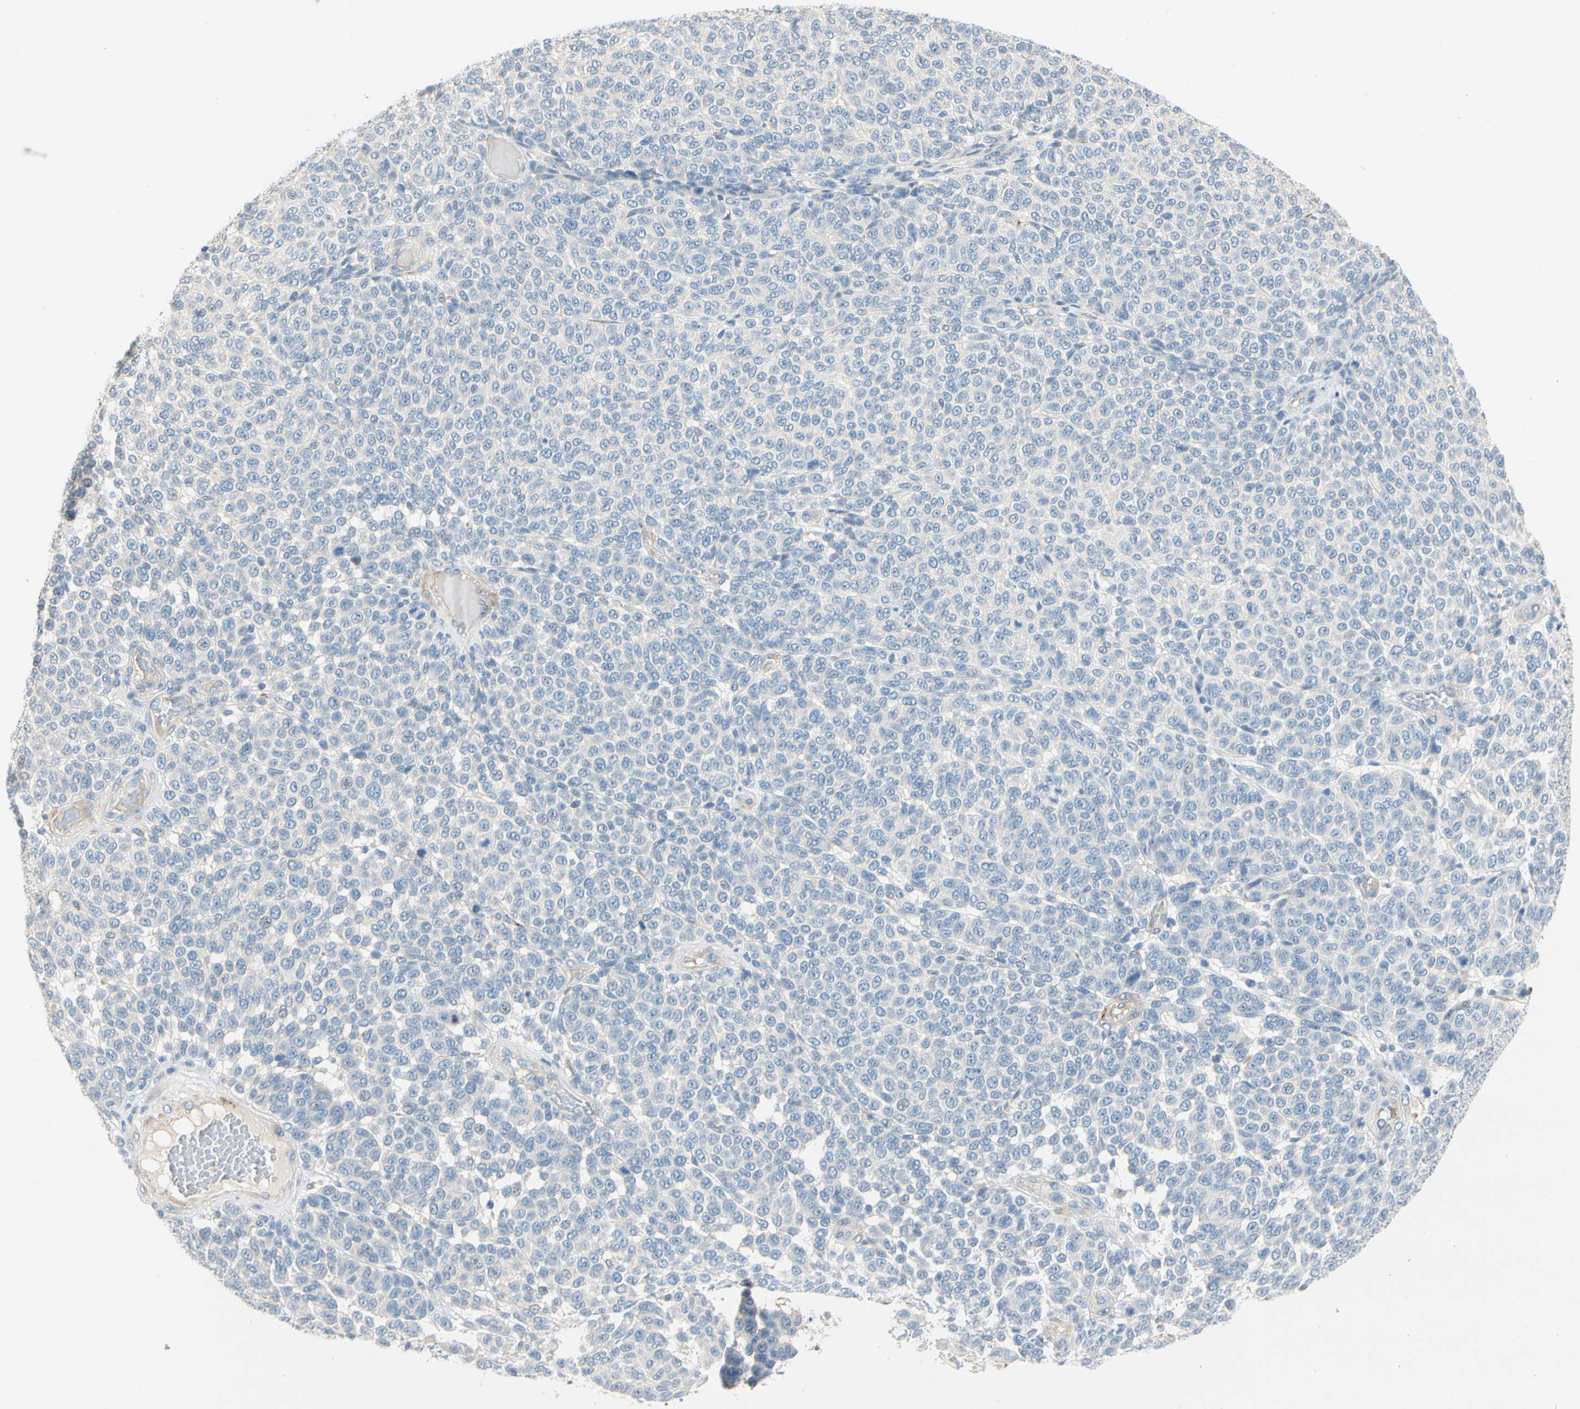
{"staining": {"intensity": "negative", "quantity": "none", "location": "none"}, "tissue": "melanoma", "cell_type": "Tumor cells", "image_type": "cancer", "snomed": [{"axis": "morphology", "description": "Malignant melanoma, NOS"}, {"axis": "topography", "description": "Skin"}], "caption": "Micrograph shows no protein expression in tumor cells of melanoma tissue.", "gene": "CCM2L", "patient": {"sex": "male", "age": 59}}